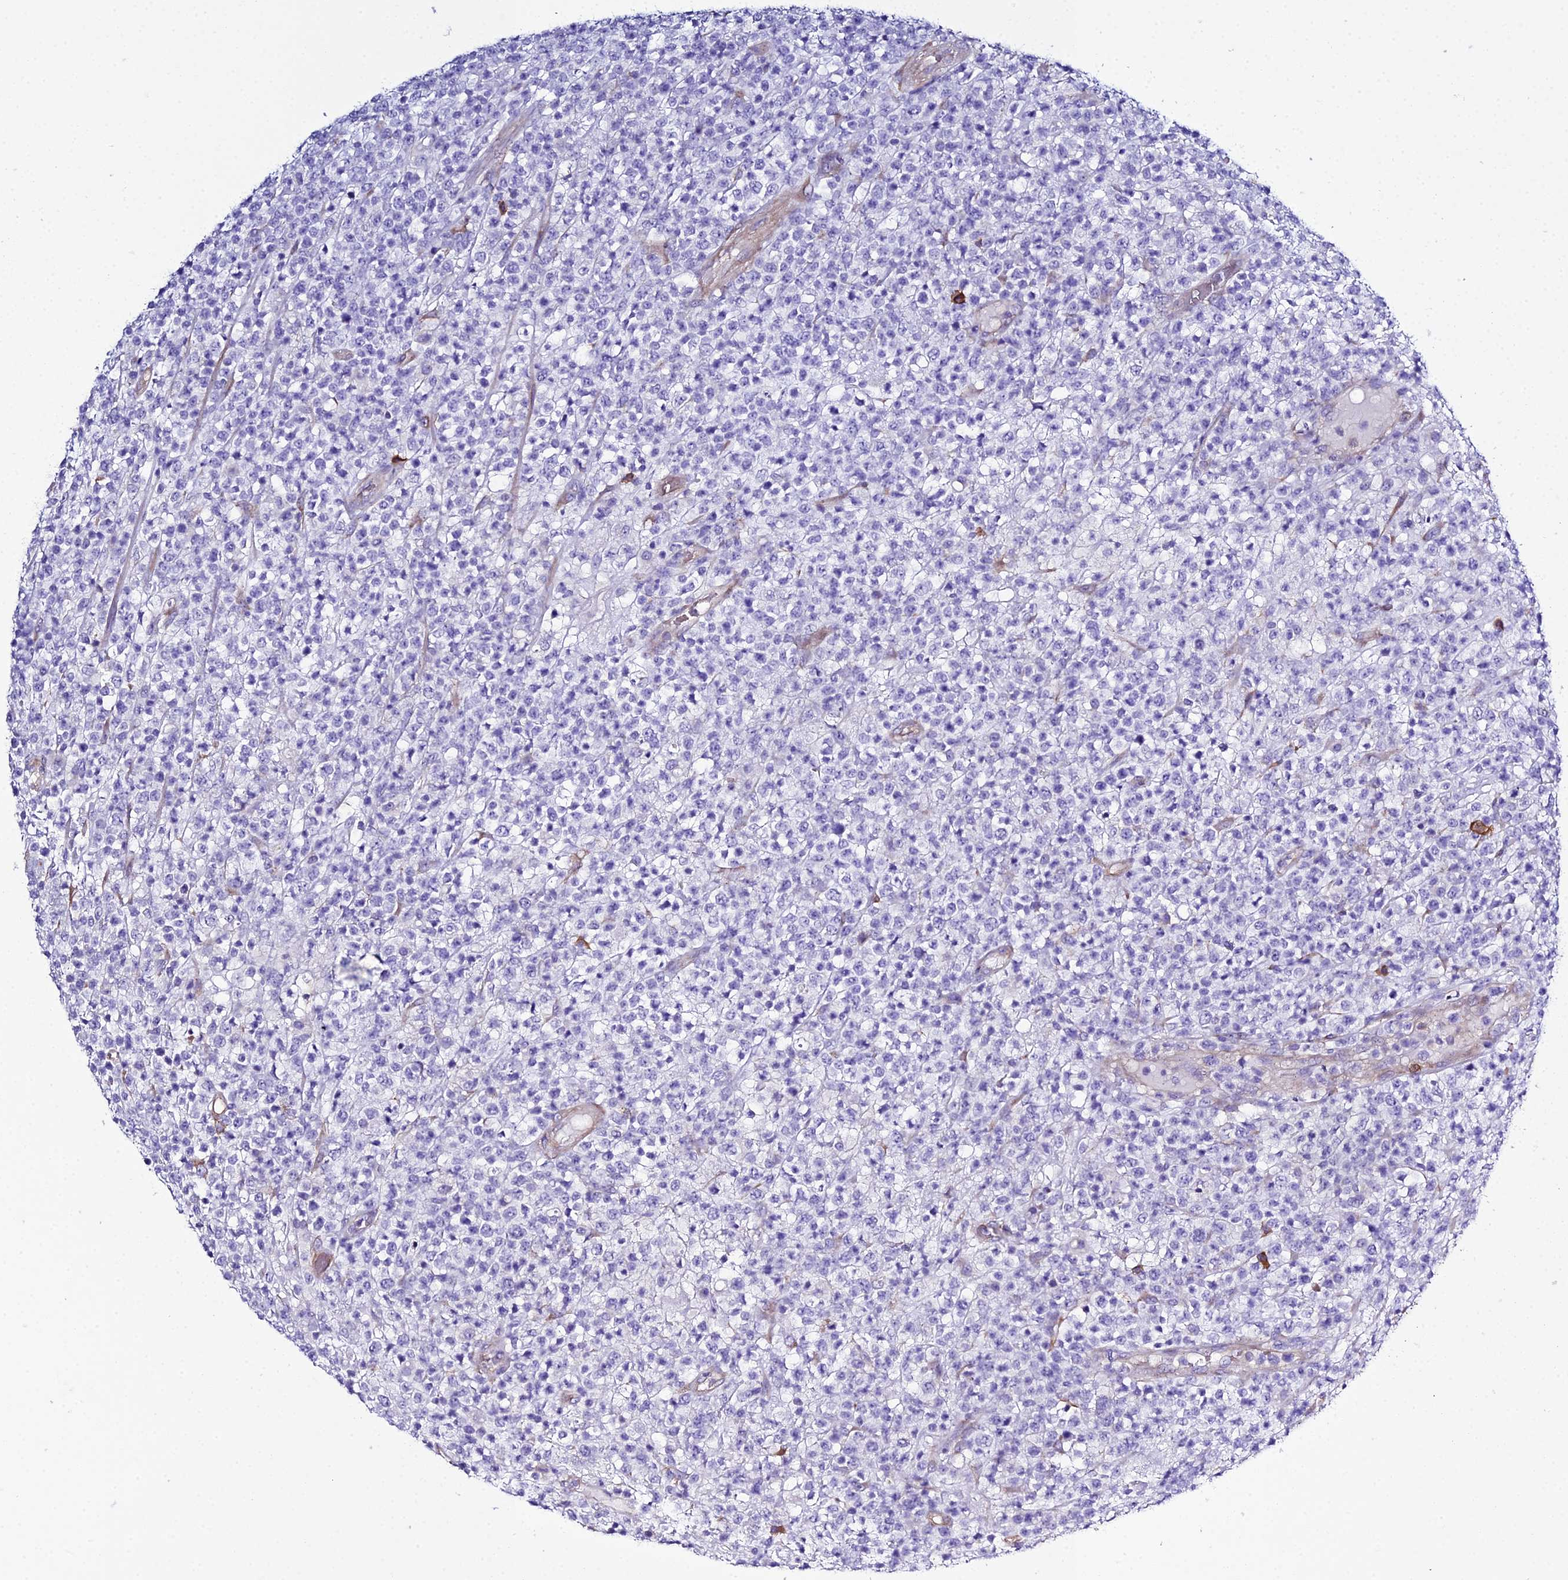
{"staining": {"intensity": "negative", "quantity": "none", "location": "none"}, "tissue": "lymphoma", "cell_type": "Tumor cells", "image_type": "cancer", "snomed": [{"axis": "morphology", "description": "Malignant lymphoma, non-Hodgkin's type, High grade"}, {"axis": "topography", "description": "Colon"}], "caption": "Lymphoma was stained to show a protein in brown. There is no significant positivity in tumor cells.", "gene": "OR1Q1", "patient": {"sex": "female", "age": 53}}